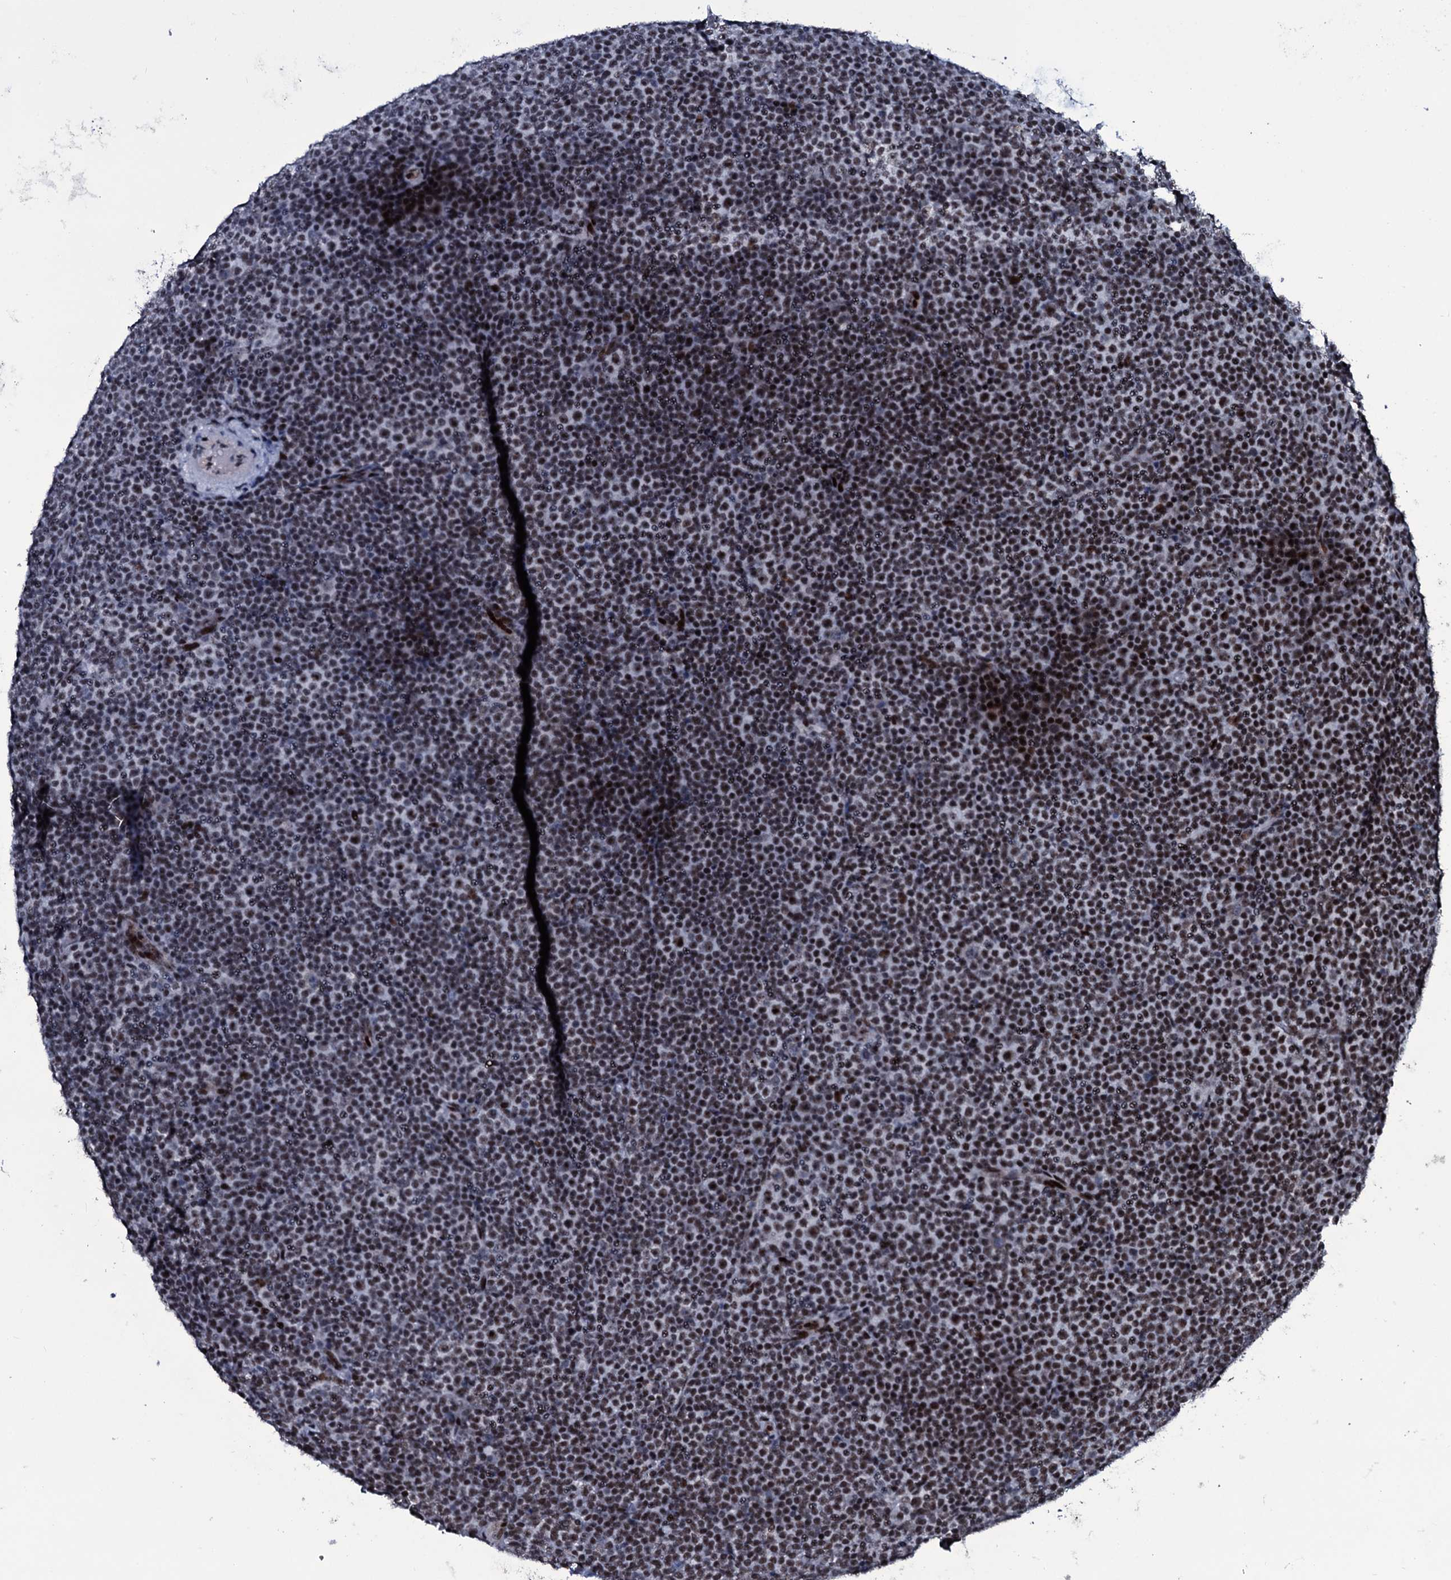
{"staining": {"intensity": "moderate", "quantity": ">75%", "location": "nuclear"}, "tissue": "lymphoma", "cell_type": "Tumor cells", "image_type": "cancer", "snomed": [{"axis": "morphology", "description": "Malignant lymphoma, non-Hodgkin's type, Low grade"}, {"axis": "topography", "description": "Lymph node"}], "caption": "This micrograph exhibits immunohistochemistry staining of human low-grade malignant lymphoma, non-Hodgkin's type, with medium moderate nuclear positivity in approximately >75% of tumor cells.", "gene": "ZMIZ2", "patient": {"sex": "female", "age": 67}}